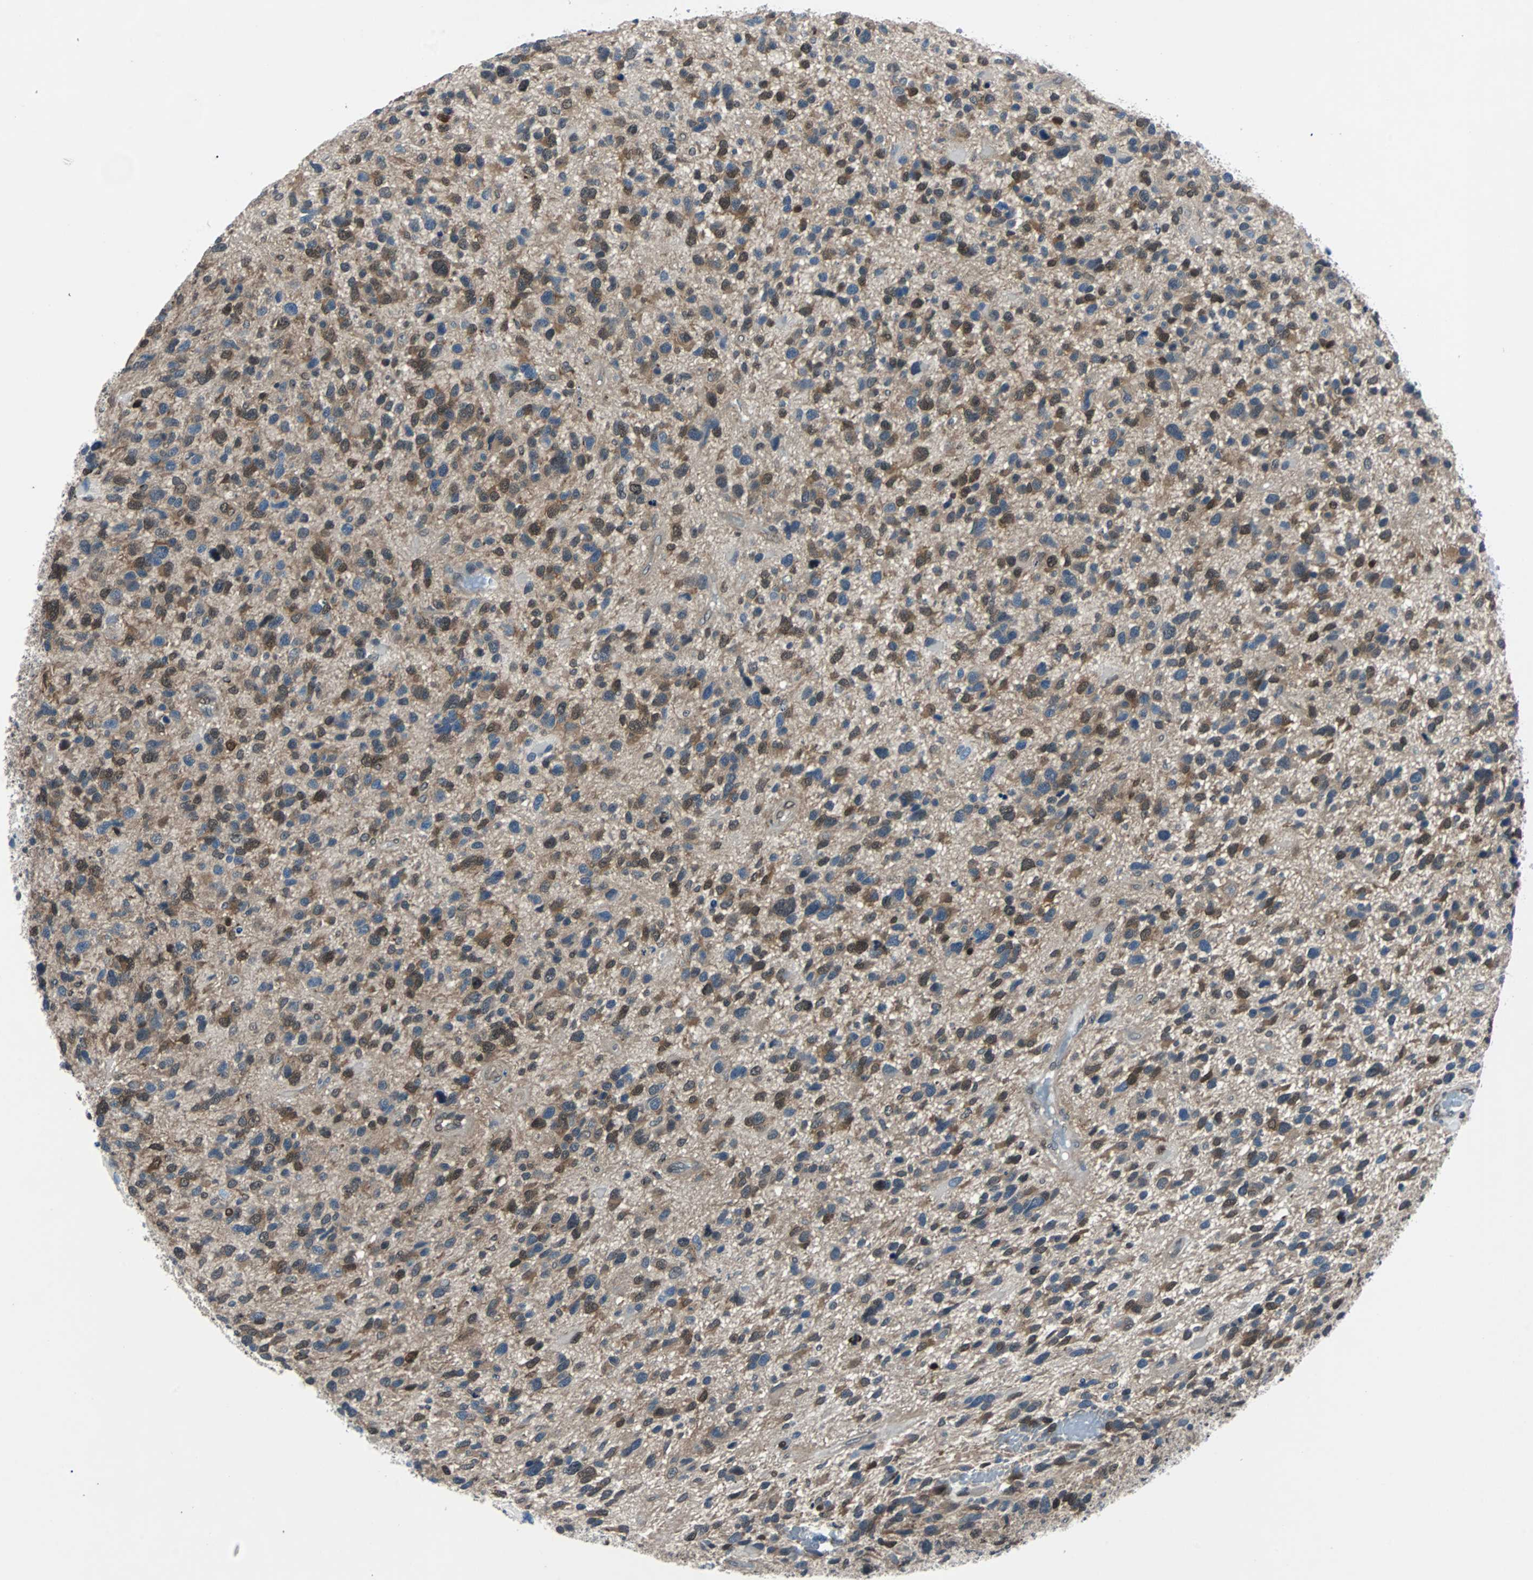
{"staining": {"intensity": "moderate", "quantity": "25%-75%", "location": "nuclear"}, "tissue": "glioma", "cell_type": "Tumor cells", "image_type": "cancer", "snomed": [{"axis": "morphology", "description": "Glioma, malignant, High grade"}, {"axis": "topography", "description": "Brain"}], "caption": "Malignant high-grade glioma tissue displays moderate nuclear positivity in approximately 25%-75% of tumor cells", "gene": "MAP2K6", "patient": {"sex": "female", "age": 58}}